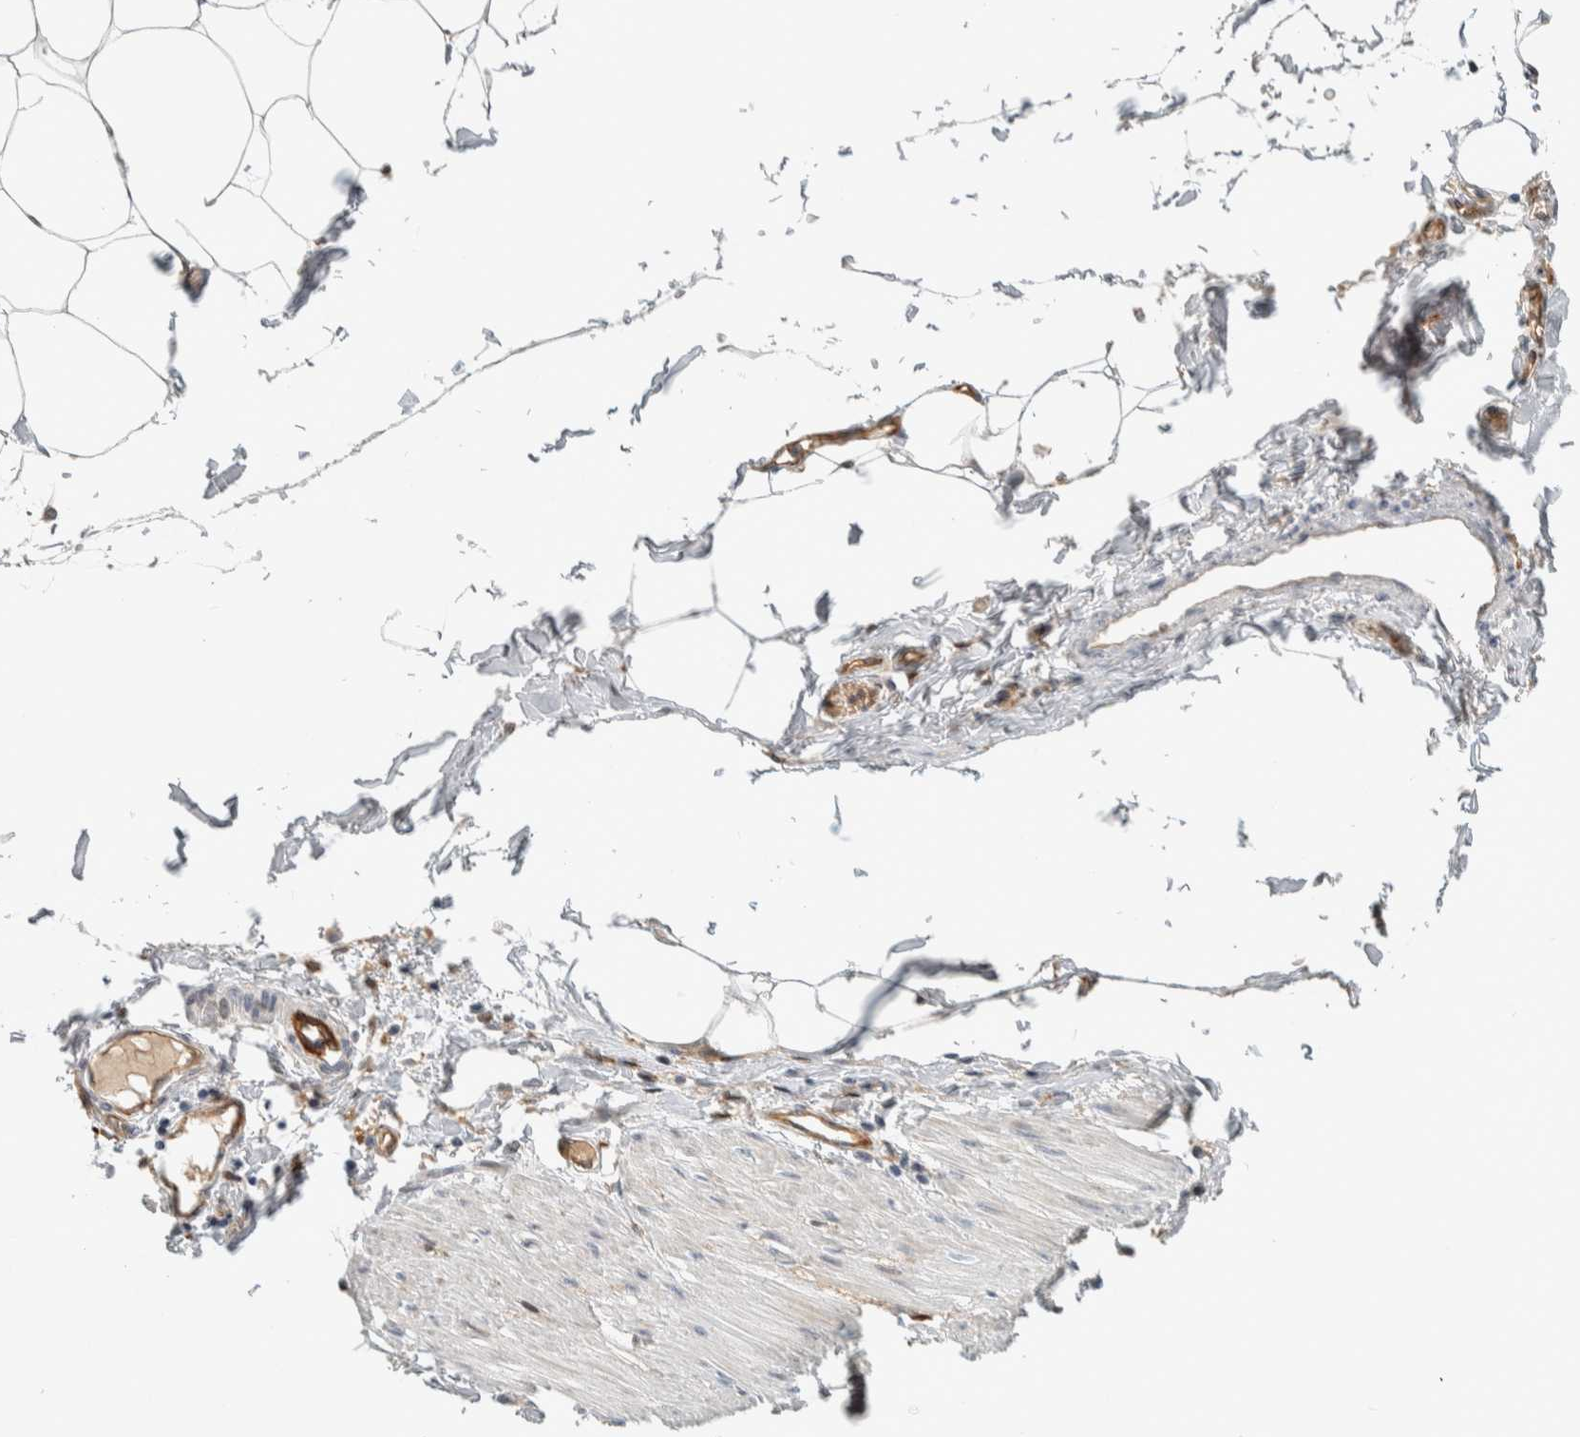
{"staining": {"intensity": "negative", "quantity": "none", "location": "none"}, "tissue": "adipose tissue", "cell_type": "Adipocytes", "image_type": "normal", "snomed": [{"axis": "morphology", "description": "Normal tissue, NOS"}, {"axis": "morphology", "description": "Adenocarcinoma, NOS"}, {"axis": "topography", "description": "Colon"}, {"axis": "topography", "description": "Peripheral nerve tissue"}], "caption": "High magnification brightfield microscopy of unremarkable adipose tissue stained with DAB (3,3'-diaminobenzidine) (brown) and counterstained with hematoxylin (blue): adipocytes show no significant staining. (DAB IHC visualized using brightfield microscopy, high magnification).", "gene": "MSL1", "patient": {"sex": "male", "age": 14}}